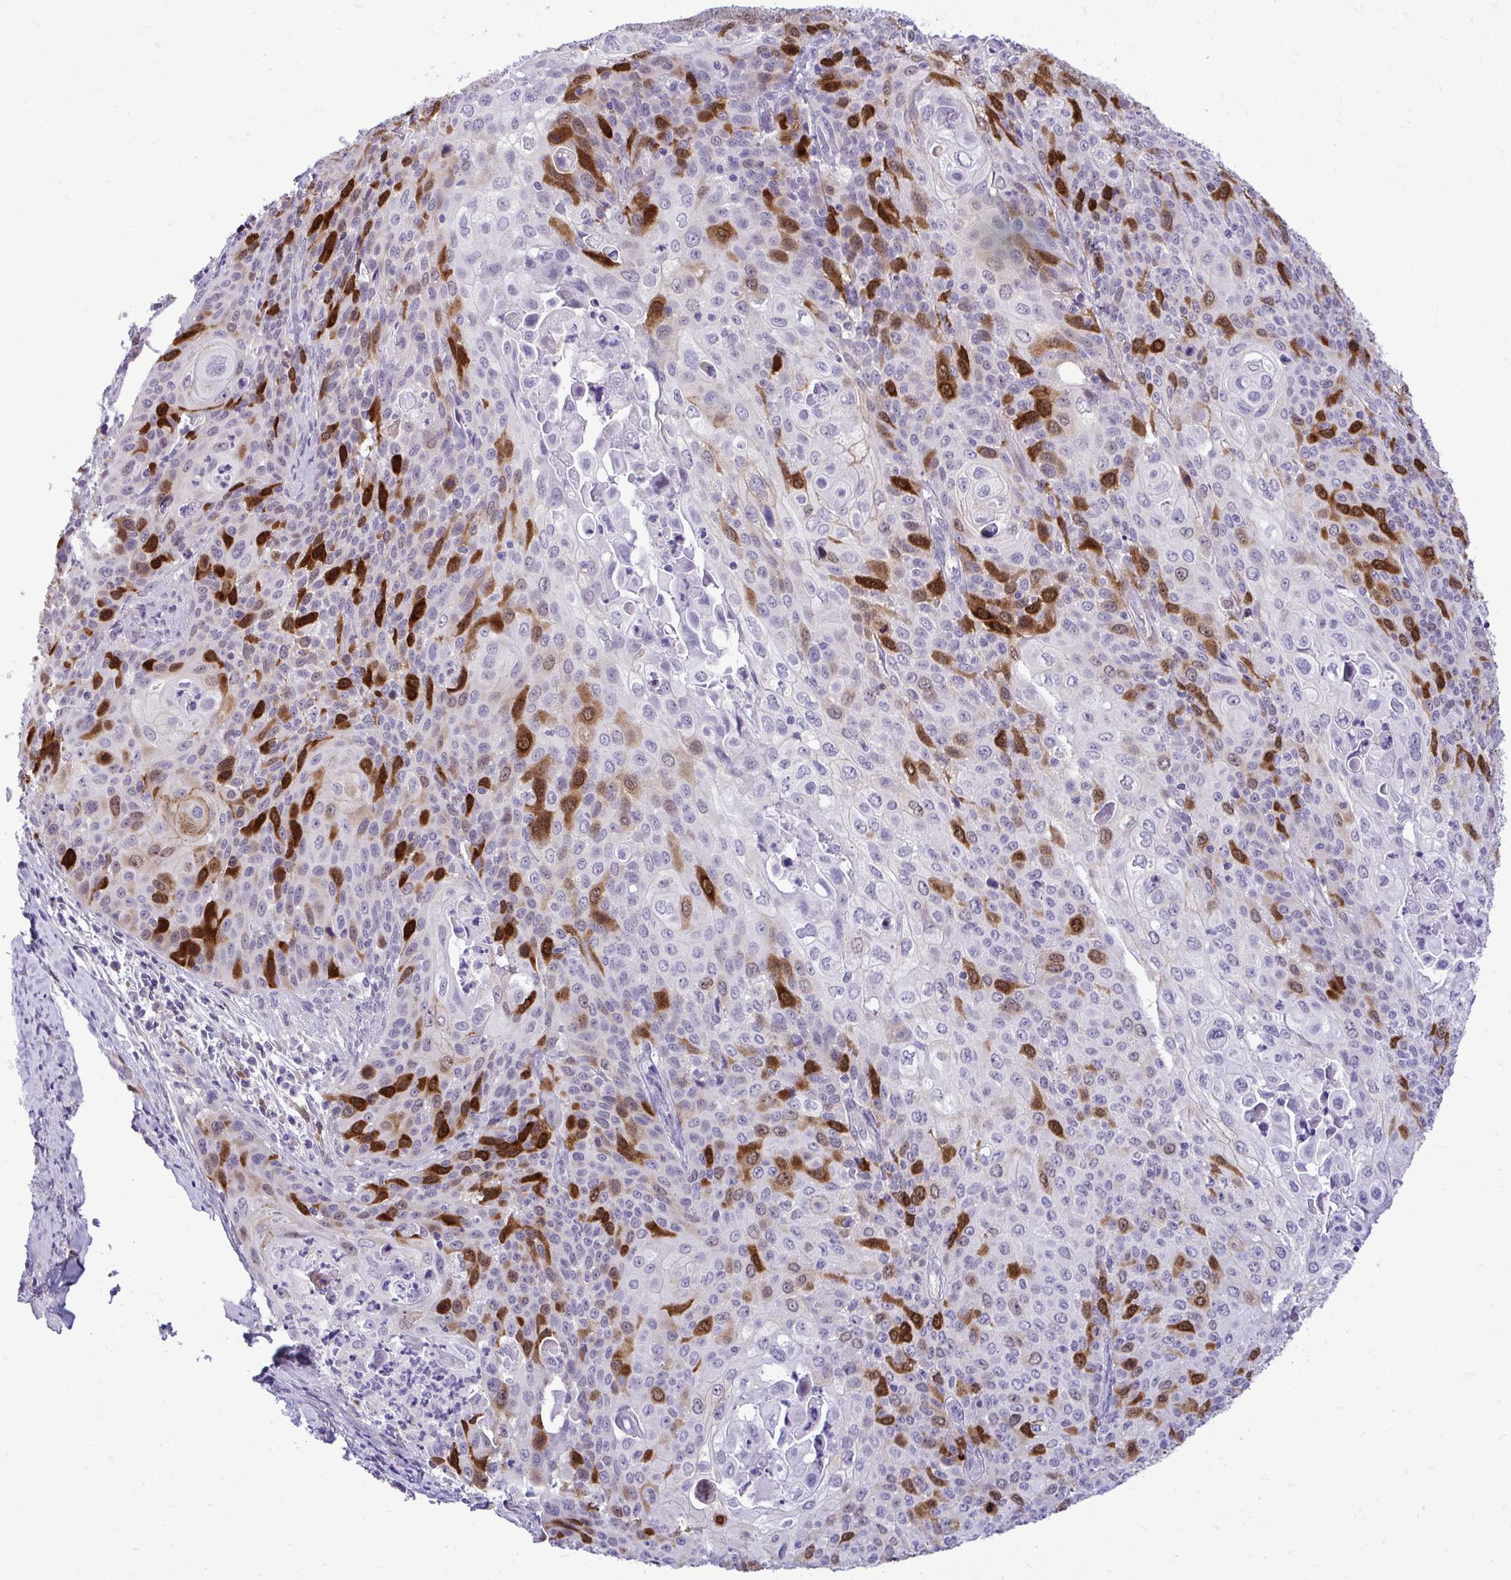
{"staining": {"intensity": "strong", "quantity": "<25%", "location": "cytoplasmic/membranous,nuclear"}, "tissue": "cervical cancer", "cell_type": "Tumor cells", "image_type": "cancer", "snomed": [{"axis": "morphology", "description": "Squamous cell carcinoma, NOS"}, {"axis": "topography", "description": "Cervix"}], "caption": "DAB (3,3'-diaminobenzidine) immunohistochemical staining of cervical squamous cell carcinoma exhibits strong cytoplasmic/membranous and nuclear protein positivity in approximately <25% of tumor cells. (DAB IHC with brightfield microscopy, high magnification).", "gene": "CDC20", "patient": {"sex": "female", "age": 65}}